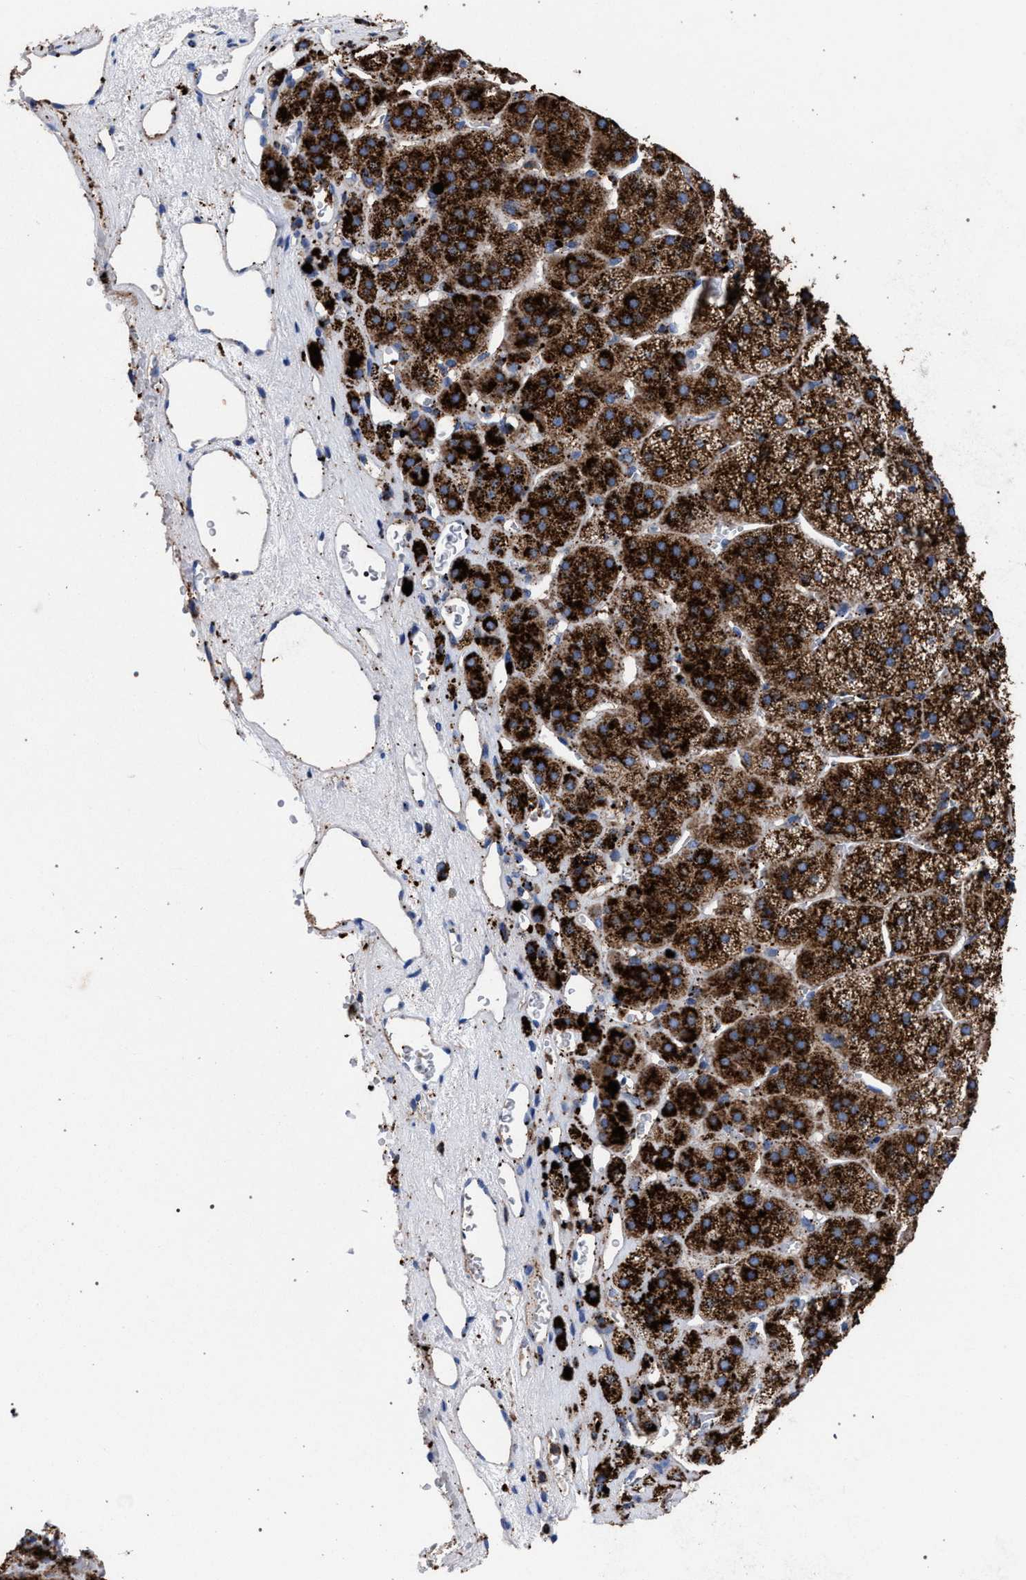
{"staining": {"intensity": "strong", "quantity": ">75%", "location": "cytoplasmic/membranous"}, "tissue": "adrenal gland", "cell_type": "Glandular cells", "image_type": "normal", "snomed": [{"axis": "morphology", "description": "Normal tissue, NOS"}, {"axis": "topography", "description": "Adrenal gland"}], "caption": "Protein staining of unremarkable adrenal gland shows strong cytoplasmic/membranous expression in approximately >75% of glandular cells.", "gene": "PPT1", "patient": {"sex": "female", "age": 44}}